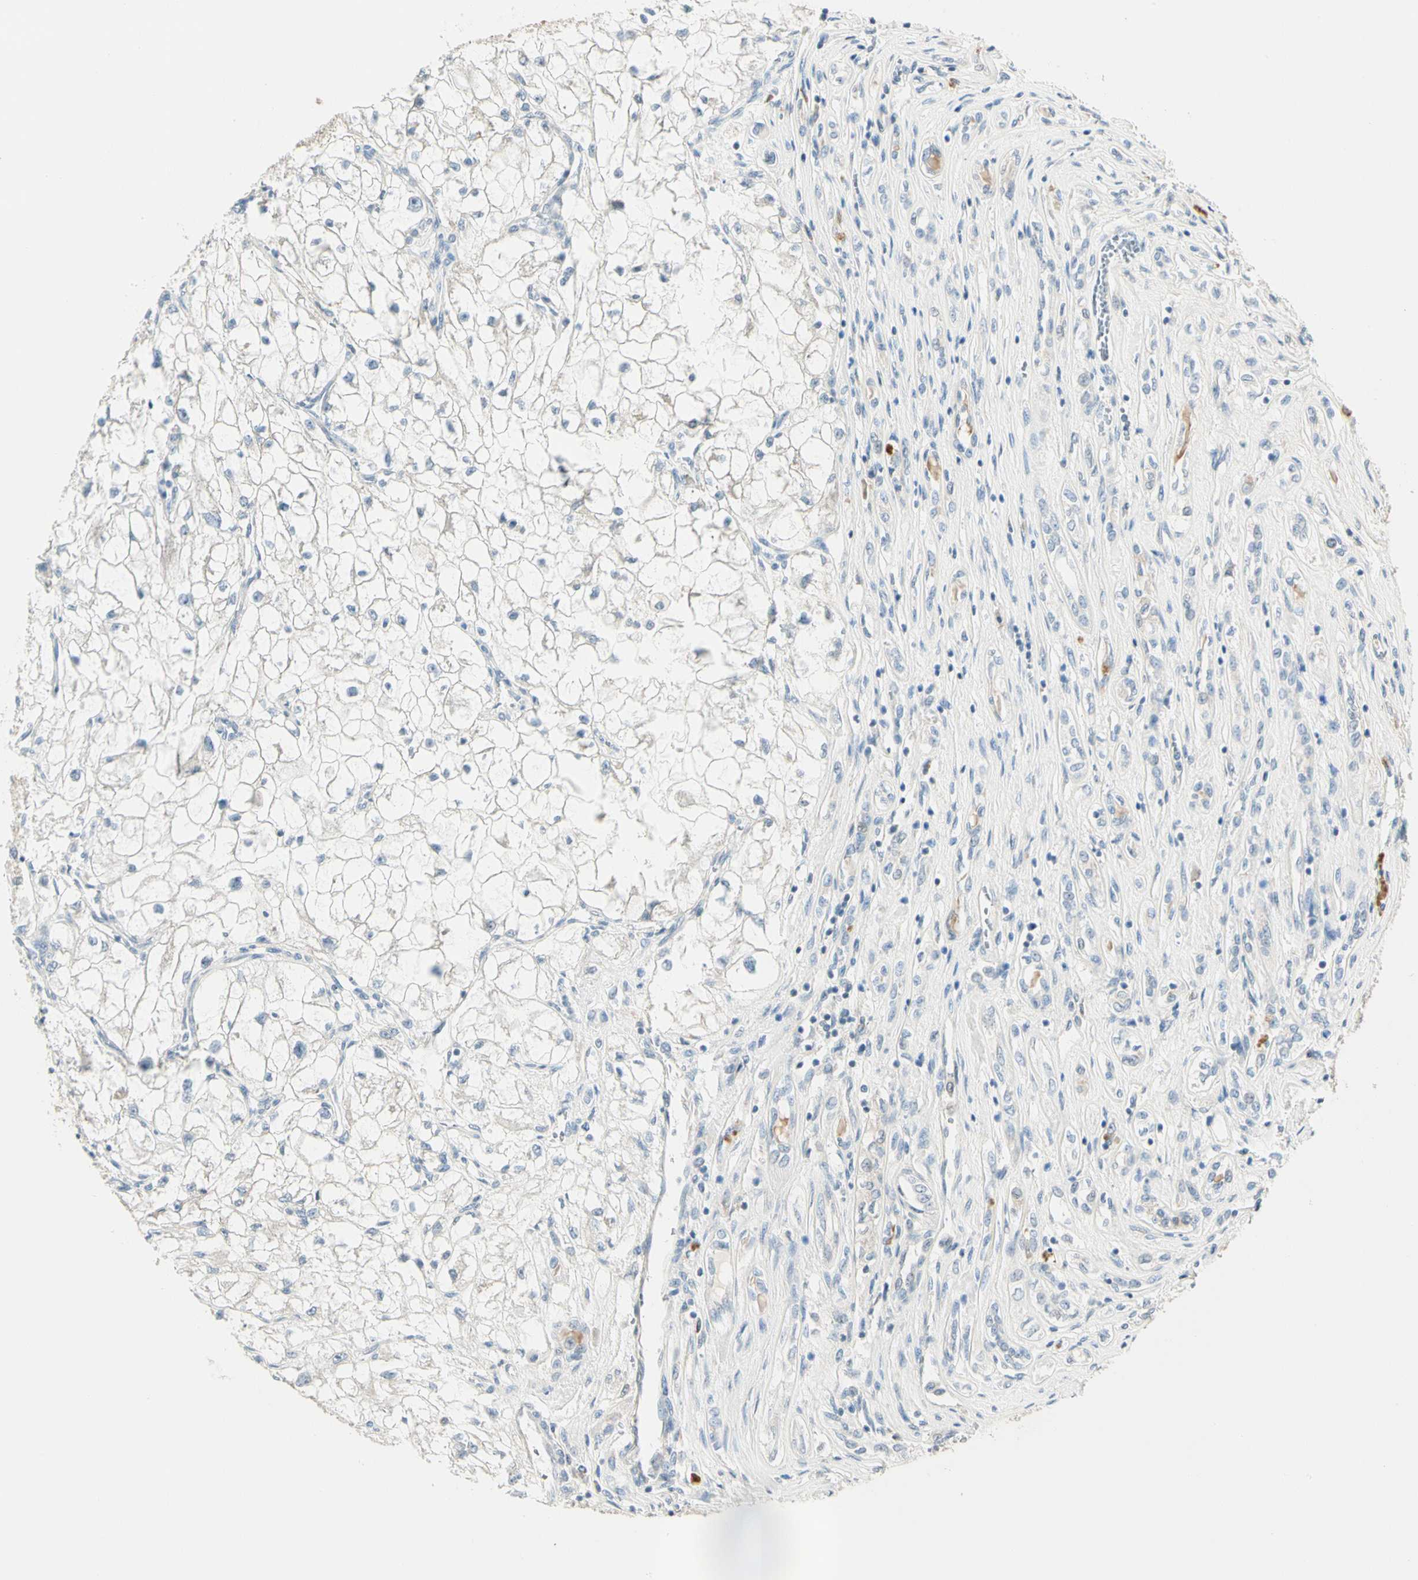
{"staining": {"intensity": "negative", "quantity": "none", "location": "none"}, "tissue": "renal cancer", "cell_type": "Tumor cells", "image_type": "cancer", "snomed": [{"axis": "morphology", "description": "Adenocarcinoma, NOS"}, {"axis": "topography", "description": "Kidney"}], "caption": "Protein analysis of renal cancer displays no significant expression in tumor cells.", "gene": "GPR153", "patient": {"sex": "female", "age": 70}}